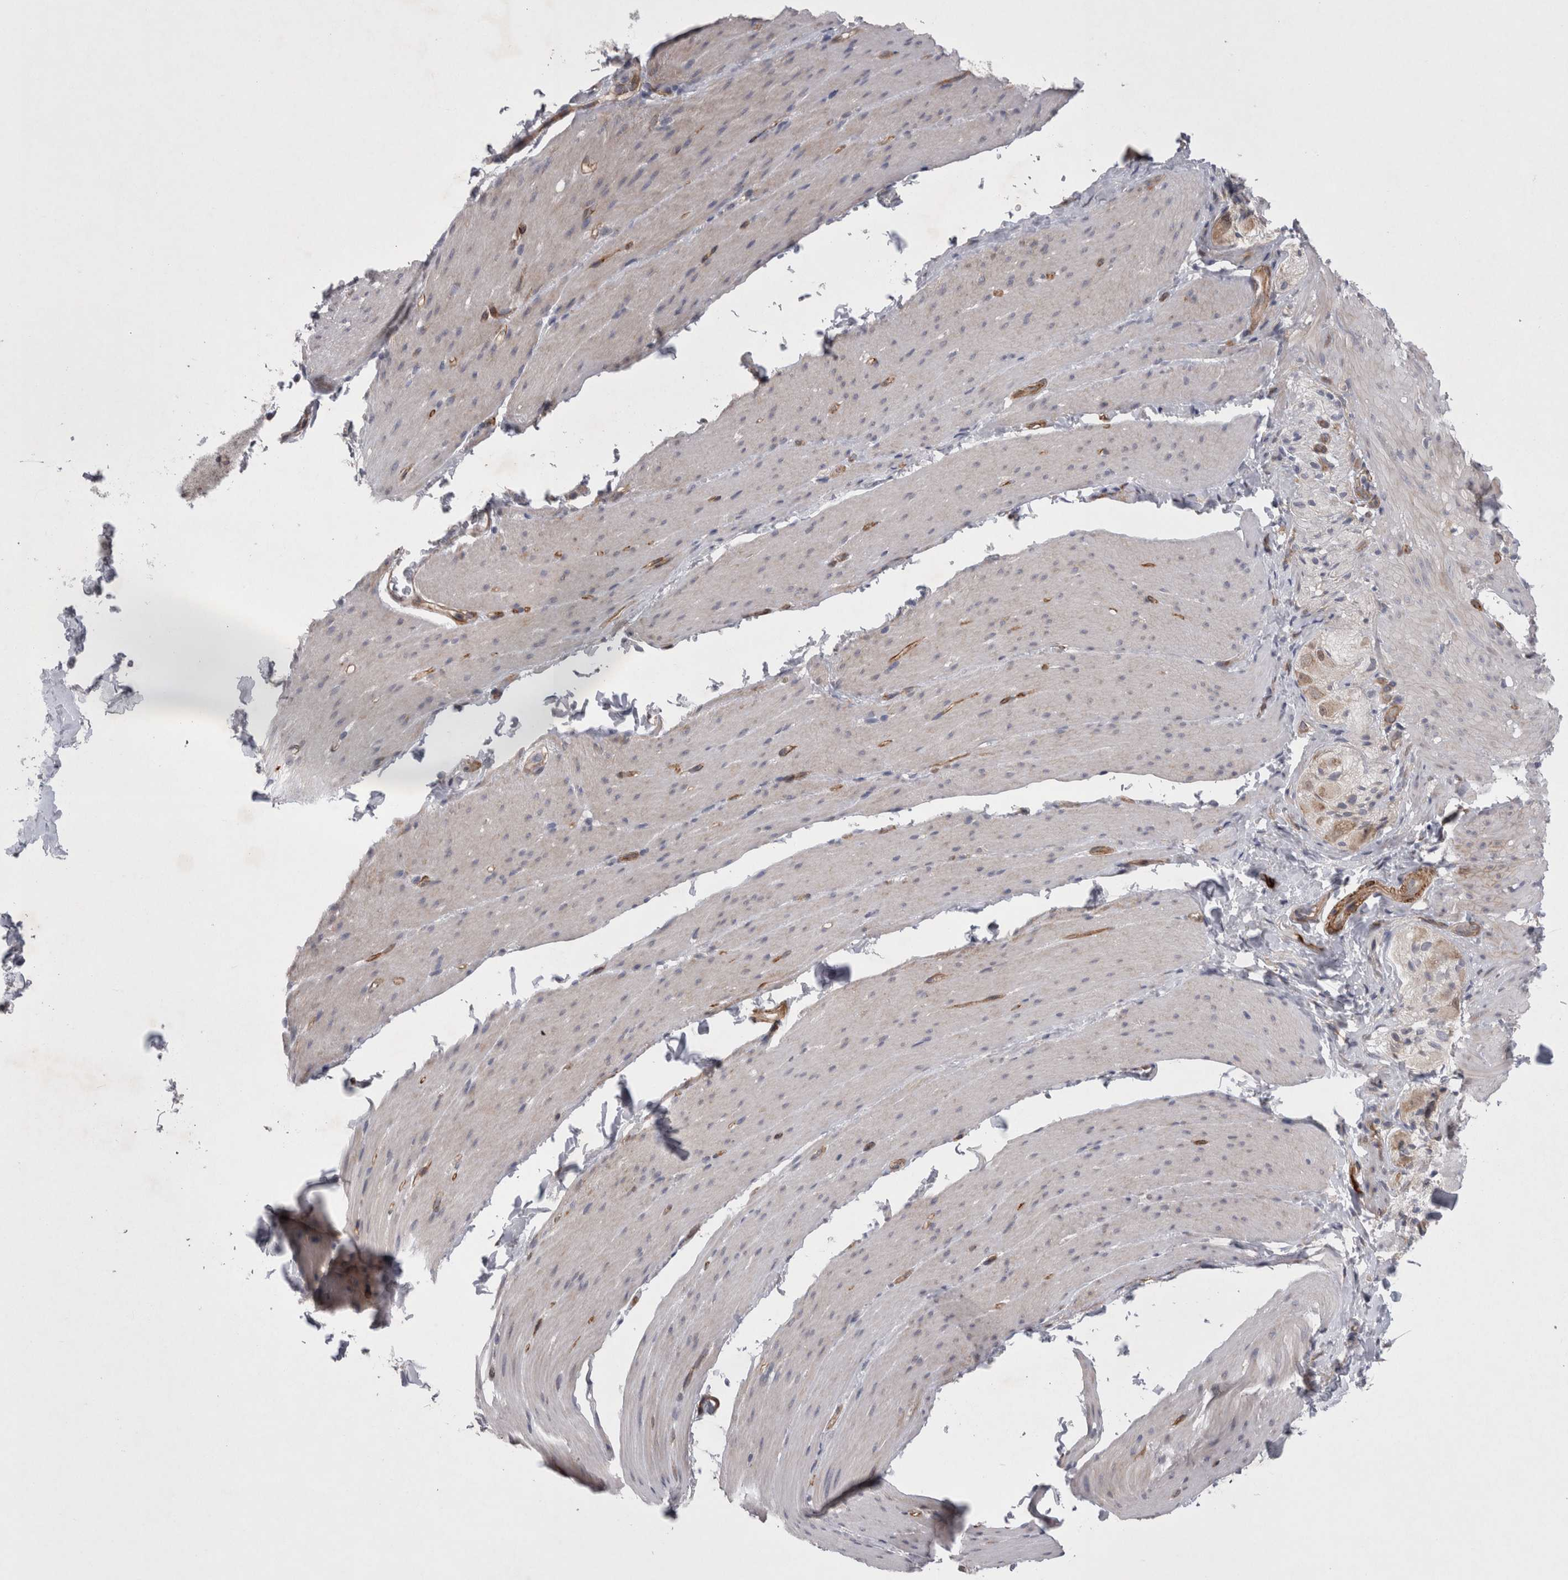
{"staining": {"intensity": "weak", "quantity": "<25%", "location": "cytoplasmic/membranous"}, "tissue": "smooth muscle", "cell_type": "Smooth muscle cells", "image_type": "normal", "snomed": [{"axis": "morphology", "description": "Normal tissue, NOS"}, {"axis": "topography", "description": "Smooth muscle"}, {"axis": "topography", "description": "Small intestine"}], "caption": "High power microscopy micrograph of an immunohistochemistry (IHC) image of unremarkable smooth muscle, revealing no significant positivity in smooth muscle cells.", "gene": "DDX6", "patient": {"sex": "female", "age": 84}}